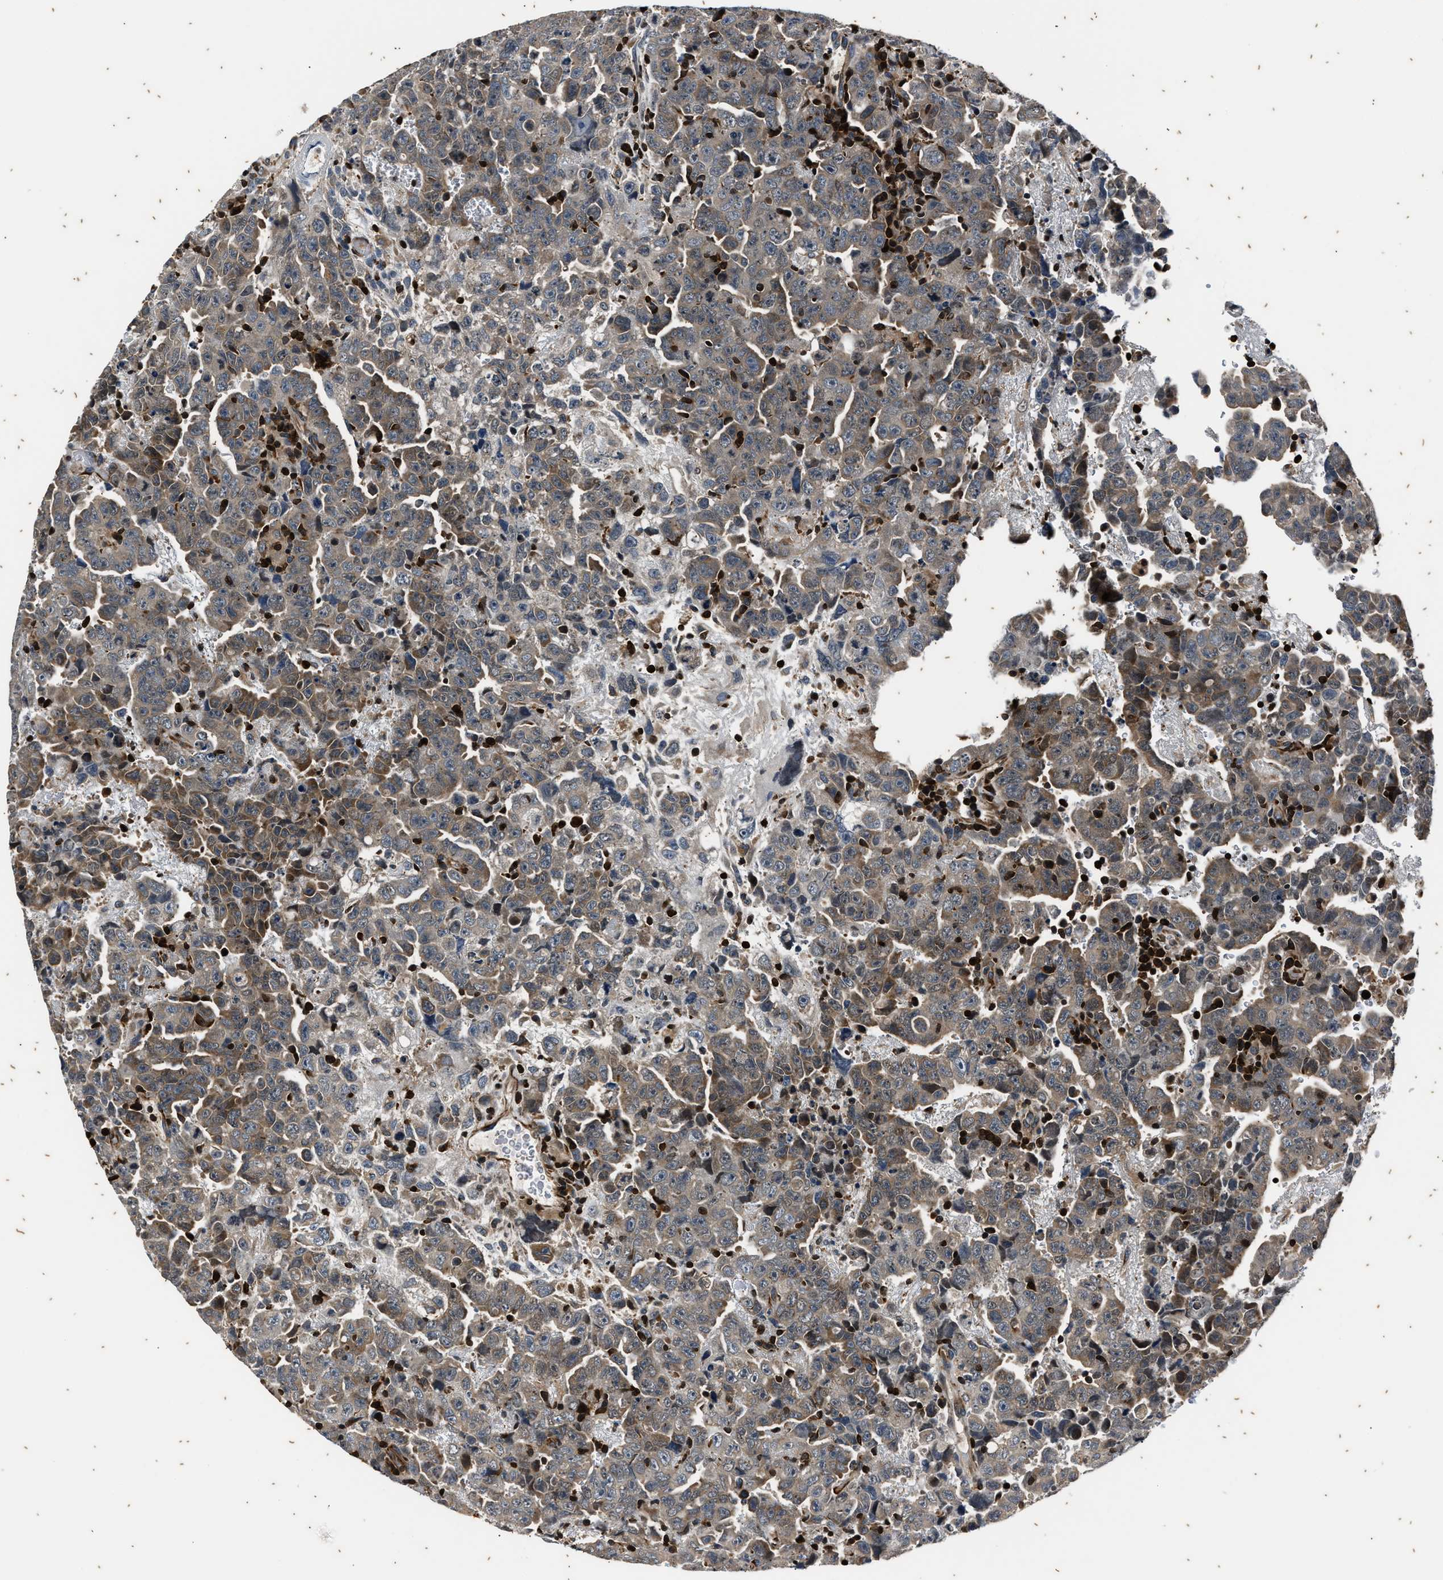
{"staining": {"intensity": "weak", "quantity": "25%-75%", "location": "cytoplasmic/membranous"}, "tissue": "testis cancer", "cell_type": "Tumor cells", "image_type": "cancer", "snomed": [{"axis": "morphology", "description": "Carcinoma, Embryonal, NOS"}, {"axis": "topography", "description": "Testis"}], "caption": "This photomicrograph demonstrates testis cancer (embryonal carcinoma) stained with immunohistochemistry (IHC) to label a protein in brown. The cytoplasmic/membranous of tumor cells show weak positivity for the protein. Nuclei are counter-stained blue.", "gene": "PTPN7", "patient": {"sex": "male", "age": 28}}